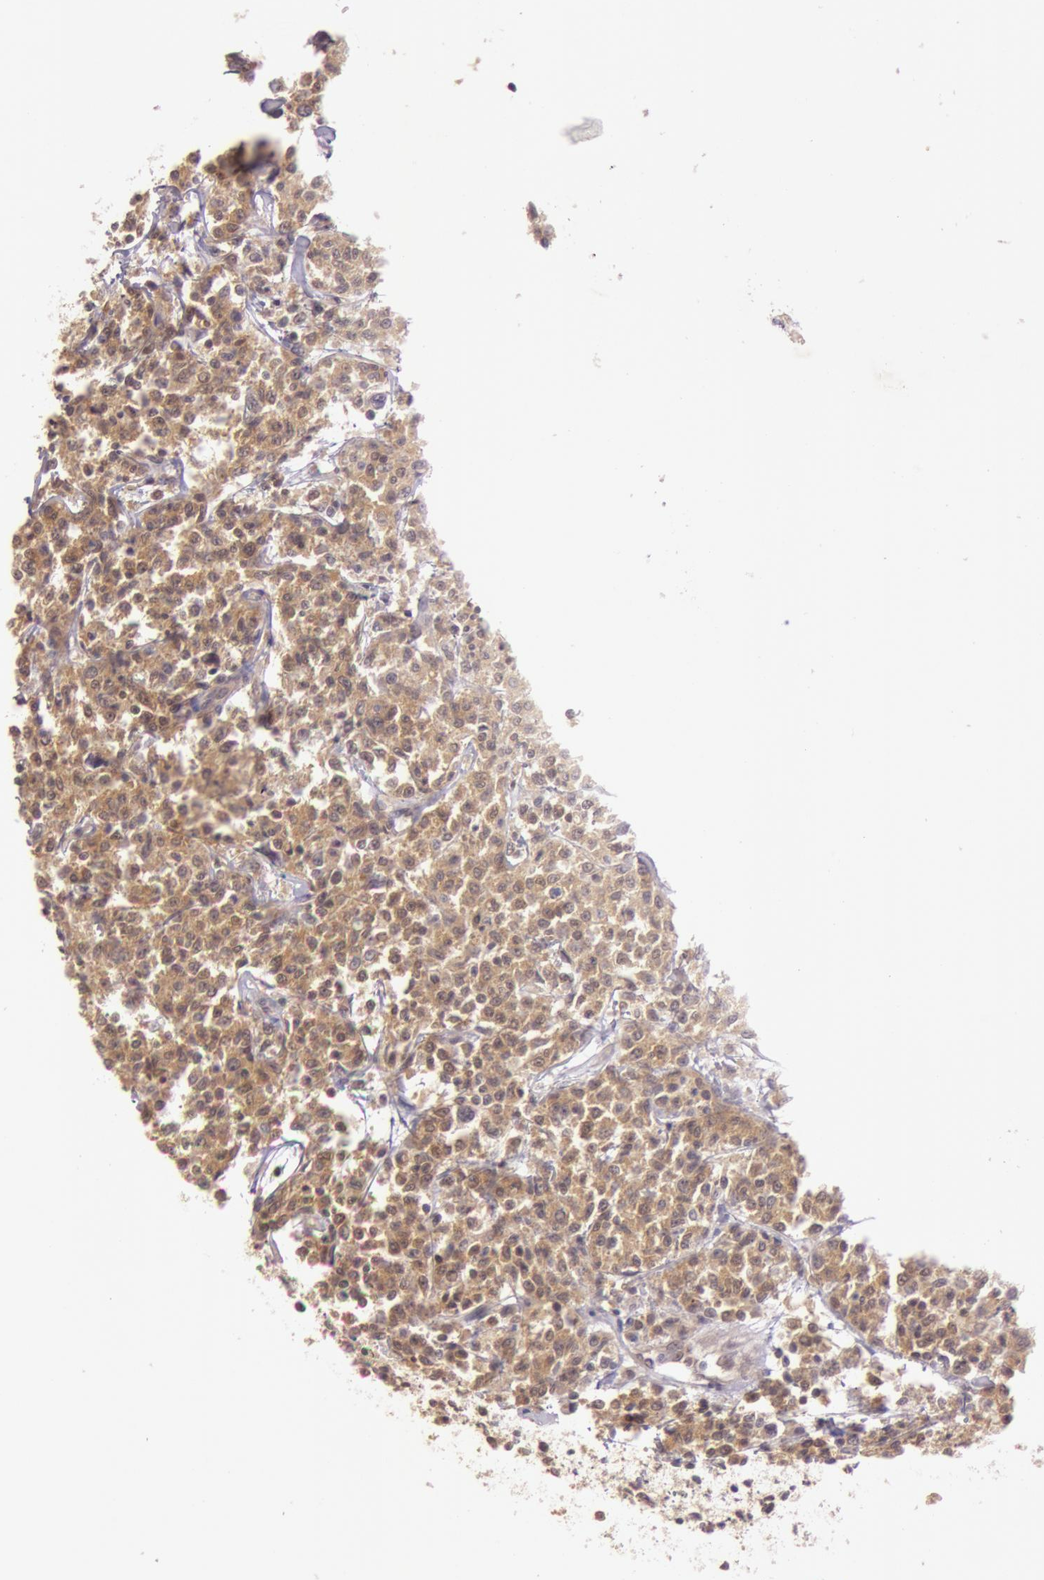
{"staining": {"intensity": "moderate", "quantity": ">75%", "location": "cytoplasmic/membranous"}, "tissue": "lymphoma", "cell_type": "Tumor cells", "image_type": "cancer", "snomed": [{"axis": "morphology", "description": "Malignant lymphoma, non-Hodgkin's type, Low grade"}, {"axis": "topography", "description": "Small intestine"}], "caption": "Protein staining shows moderate cytoplasmic/membranous staining in about >75% of tumor cells in malignant lymphoma, non-Hodgkin's type (low-grade). The staining was performed using DAB to visualize the protein expression in brown, while the nuclei were stained in blue with hematoxylin (Magnification: 20x).", "gene": "ATG2B", "patient": {"sex": "female", "age": 59}}